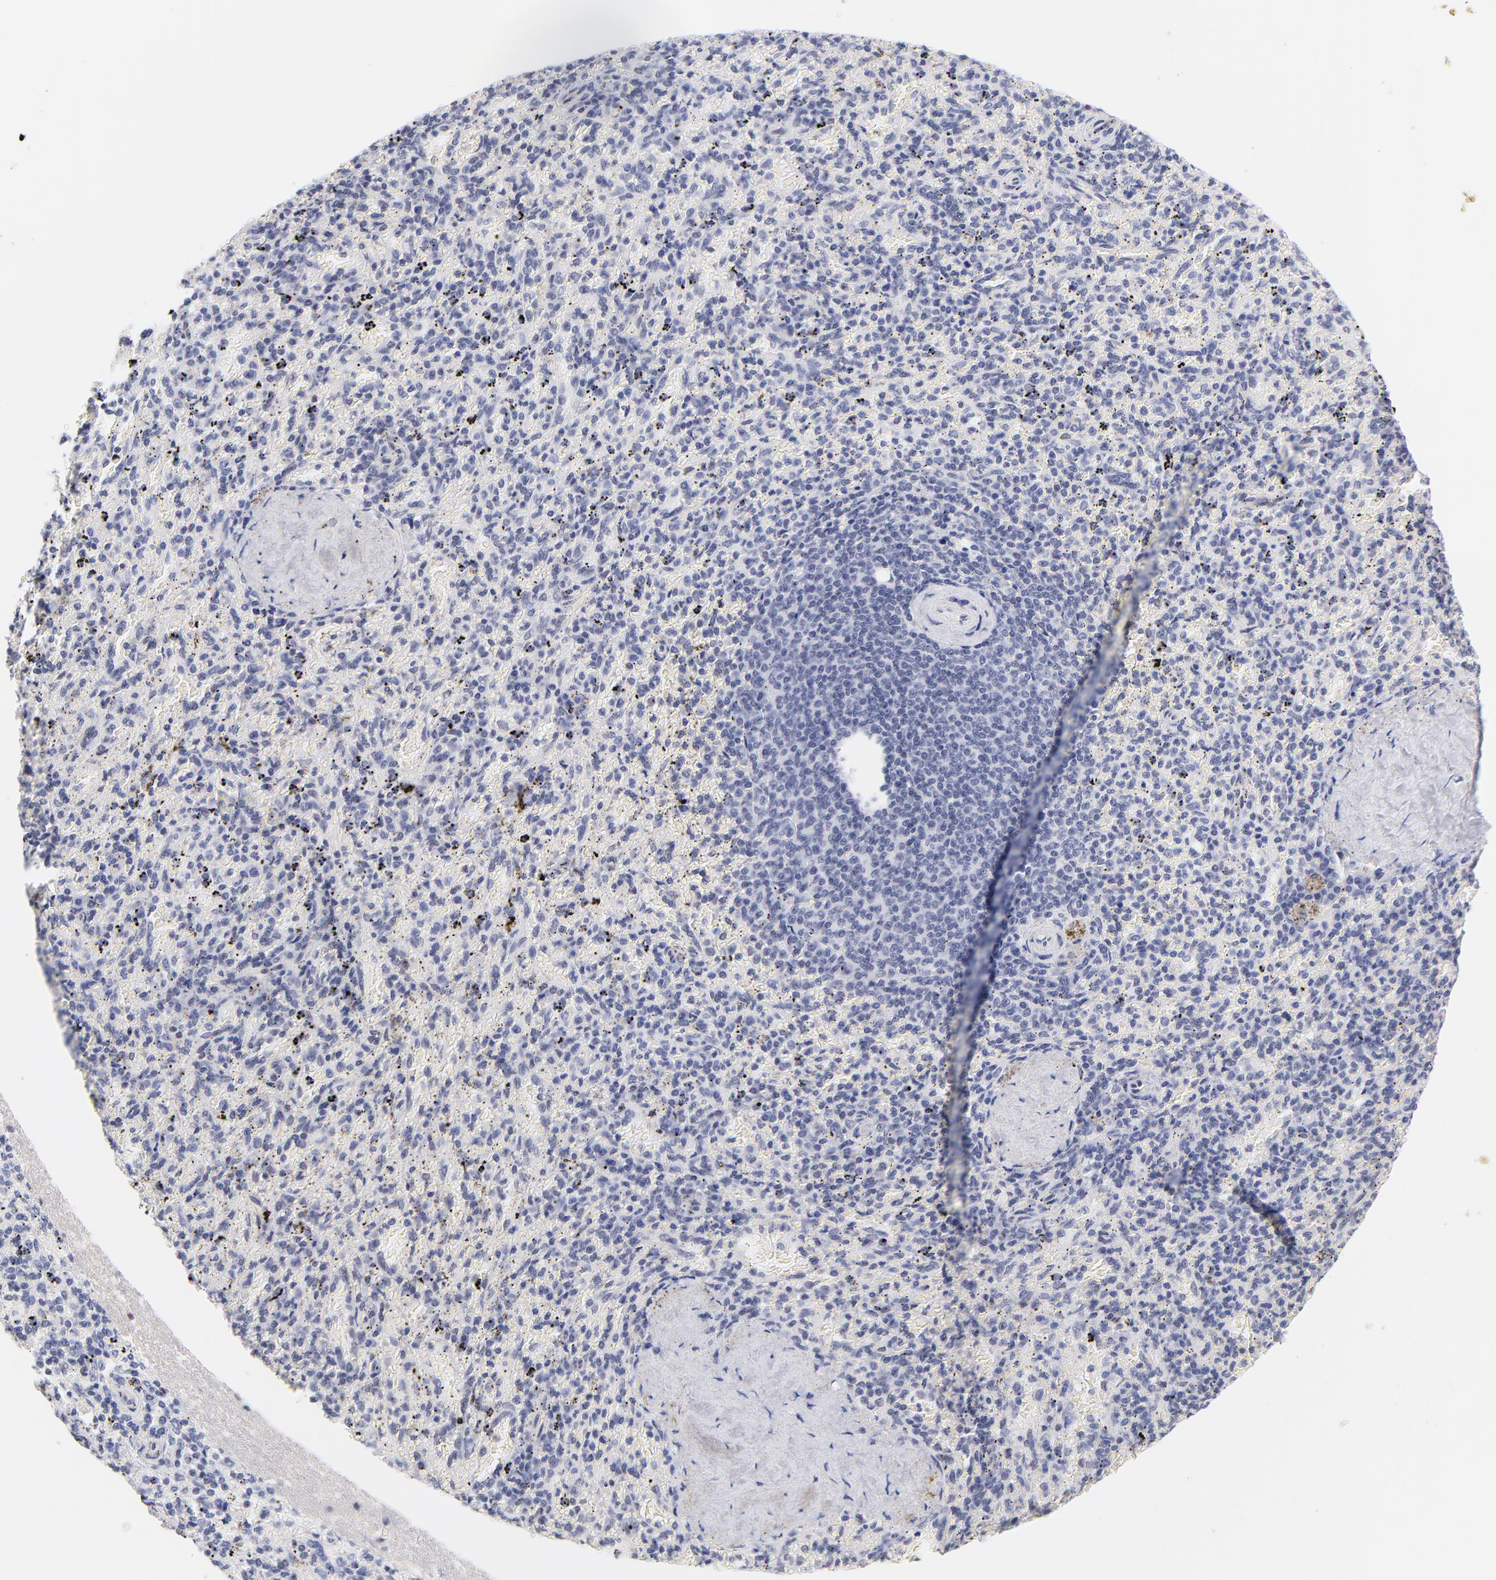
{"staining": {"intensity": "negative", "quantity": "none", "location": "none"}, "tissue": "spleen", "cell_type": "Cells in red pulp", "image_type": "normal", "snomed": [{"axis": "morphology", "description": "Normal tissue, NOS"}, {"axis": "topography", "description": "Spleen"}], "caption": "High power microscopy photomicrograph of an immunohistochemistry micrograph of normal spleen, revealing no significant expression in cells in red pulp. The staining is performed using DAB brown chromogen with nuclei counter-stained in using hematoxylin.", "gene": "ZNF74", "patient": {"sex": "female", "age": 43}}